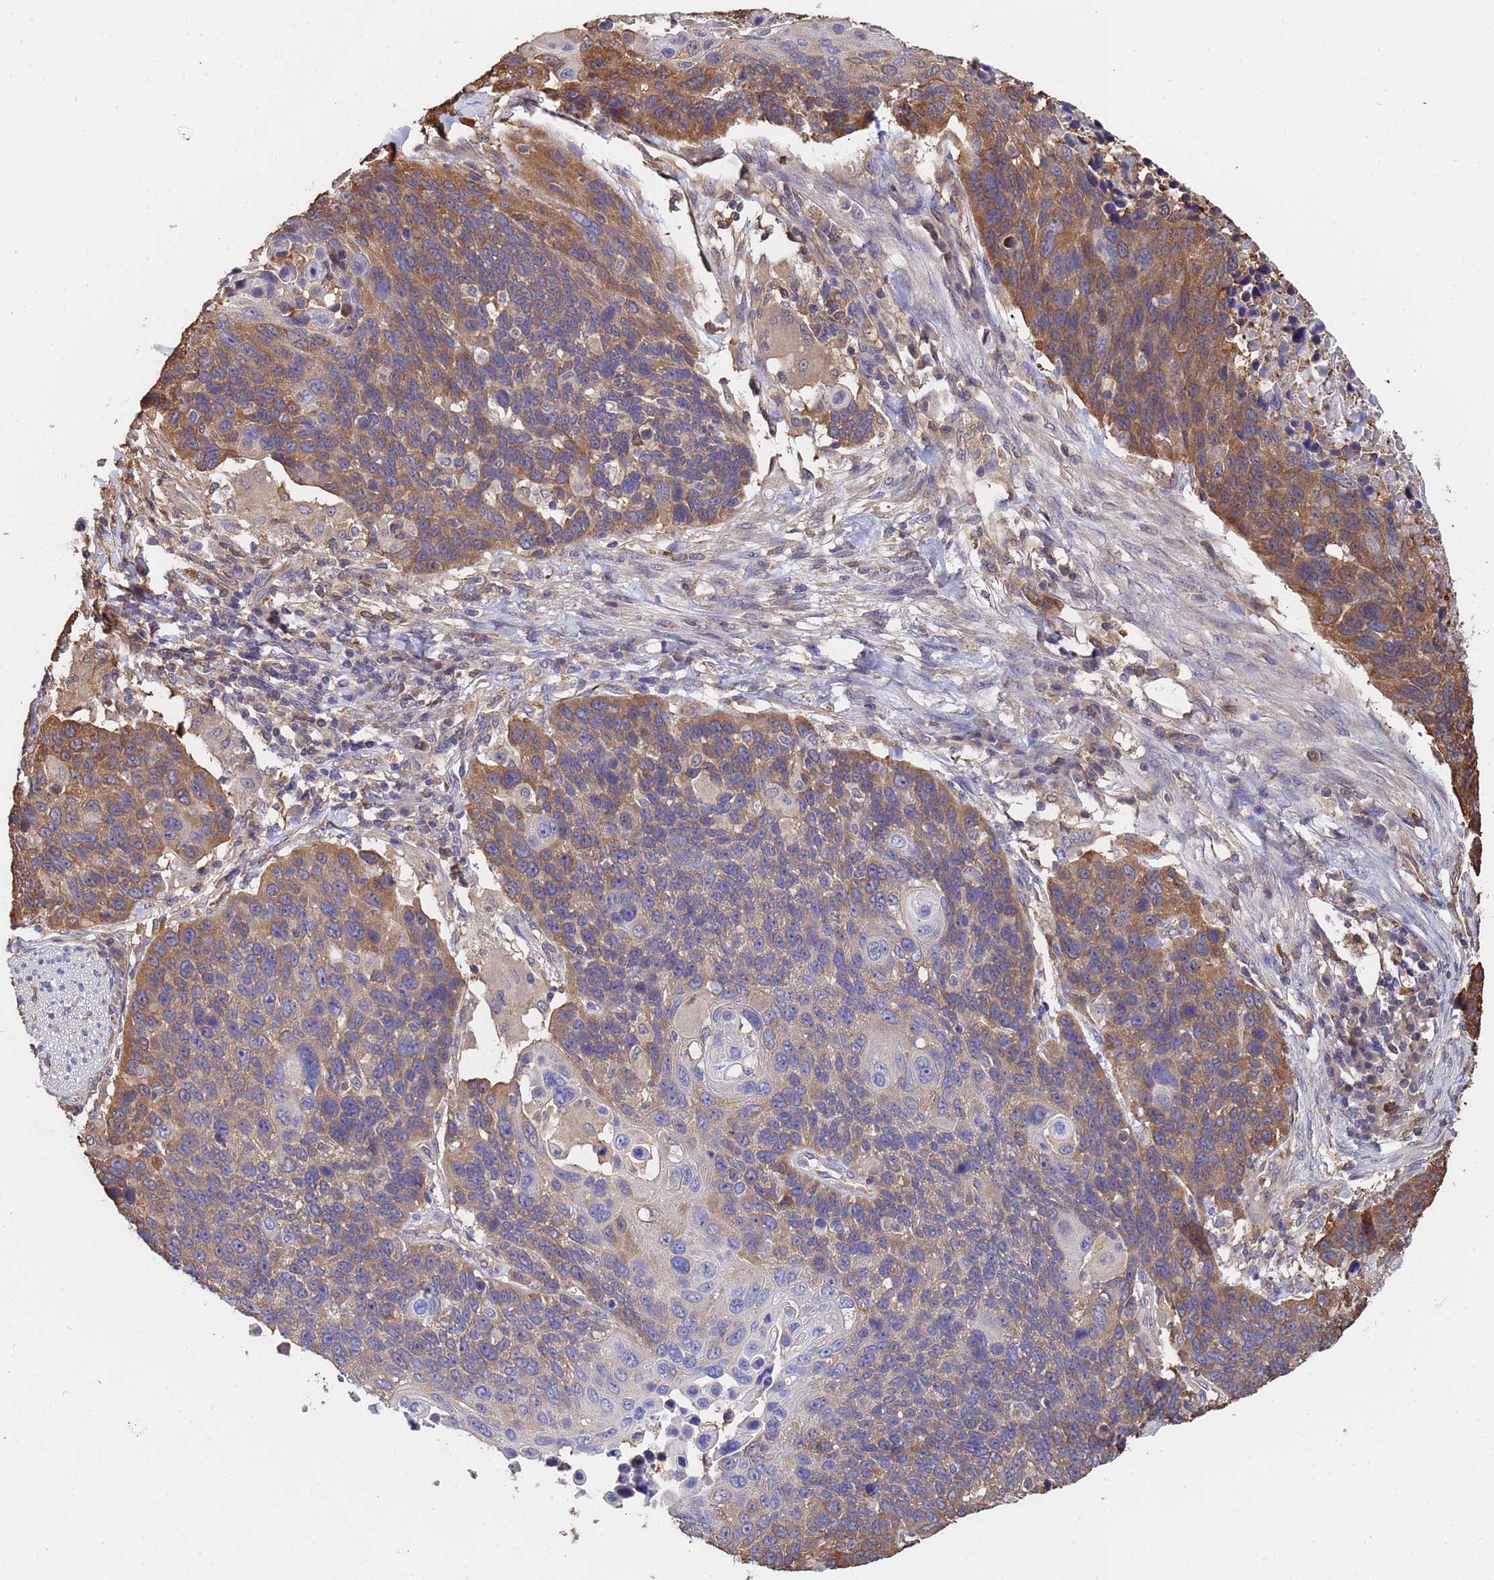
{"staining": {"intensity": "moderate", "quantity": "25%-75%", "location": "cytoplasmic/membranous"}, "tissue": "lung cancer", "cell_type": "Tumor cells", "image_type": "cancer", "snomed": [{"axis": "morphology", "description": "Normal tissue, NOS"}, {"axis": "morphology", "description": "Squamous cell carcinoma, NOS"}, {"axis": "topography", "description": "Lymph node"}, {"axis": "topography", "description": "Lung"}], "caption": "Tumor cells display moderate cytoplasmic/membranous expression in about 25%-75% of cells in squamous cell carcinoma (lung).", "gene": "FAM25A", "patient": {"sex": "male", "age": 66}}